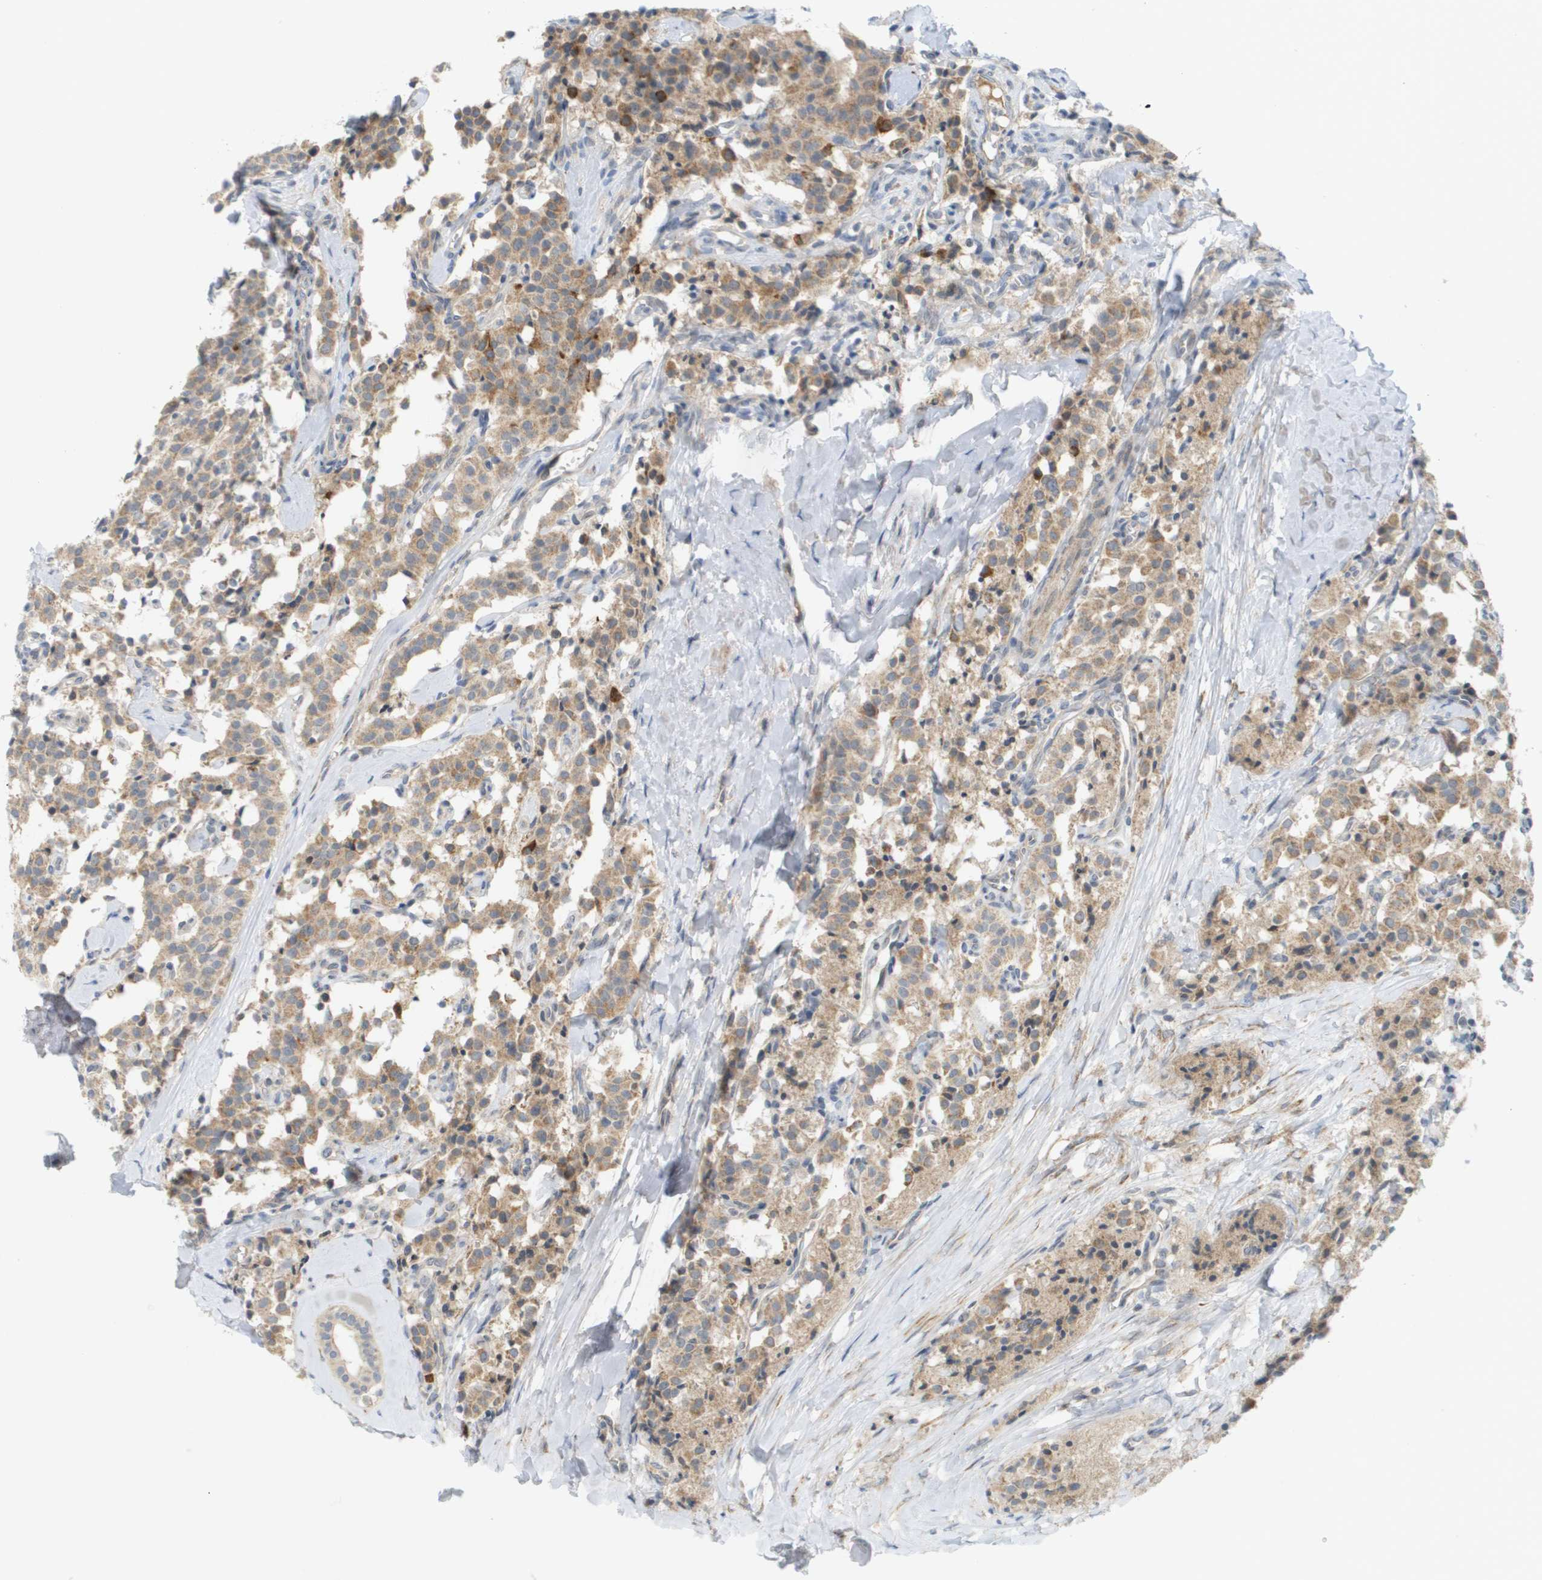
{"staining": {"intensity": "moderate", "quantity": ">75%", "location": "cytoplasmic/membranous"}, "tissue": "carcinoid", "cell_type": "Tumor cells", "image_type": "cancer", "snomed": [{"axis": "morphology", "description": "Carcinoid, malignant, NOS"}, {"axis": "topography", "description": "Lung"}], "caption": "Carcinoid (malignant) tissue displays moderate cytoplasmic/membranous positivity in about >75% of tumor cells, visualized by immunohistochemistry. The protein is stained brown, and the nuclei are stained in blue (DAB (3,3'-diaminobenzidine) IHC with brightfield microscopy, high magnification).", "gene": "PROC", "patient": {"sex": "male", "age": 30}}